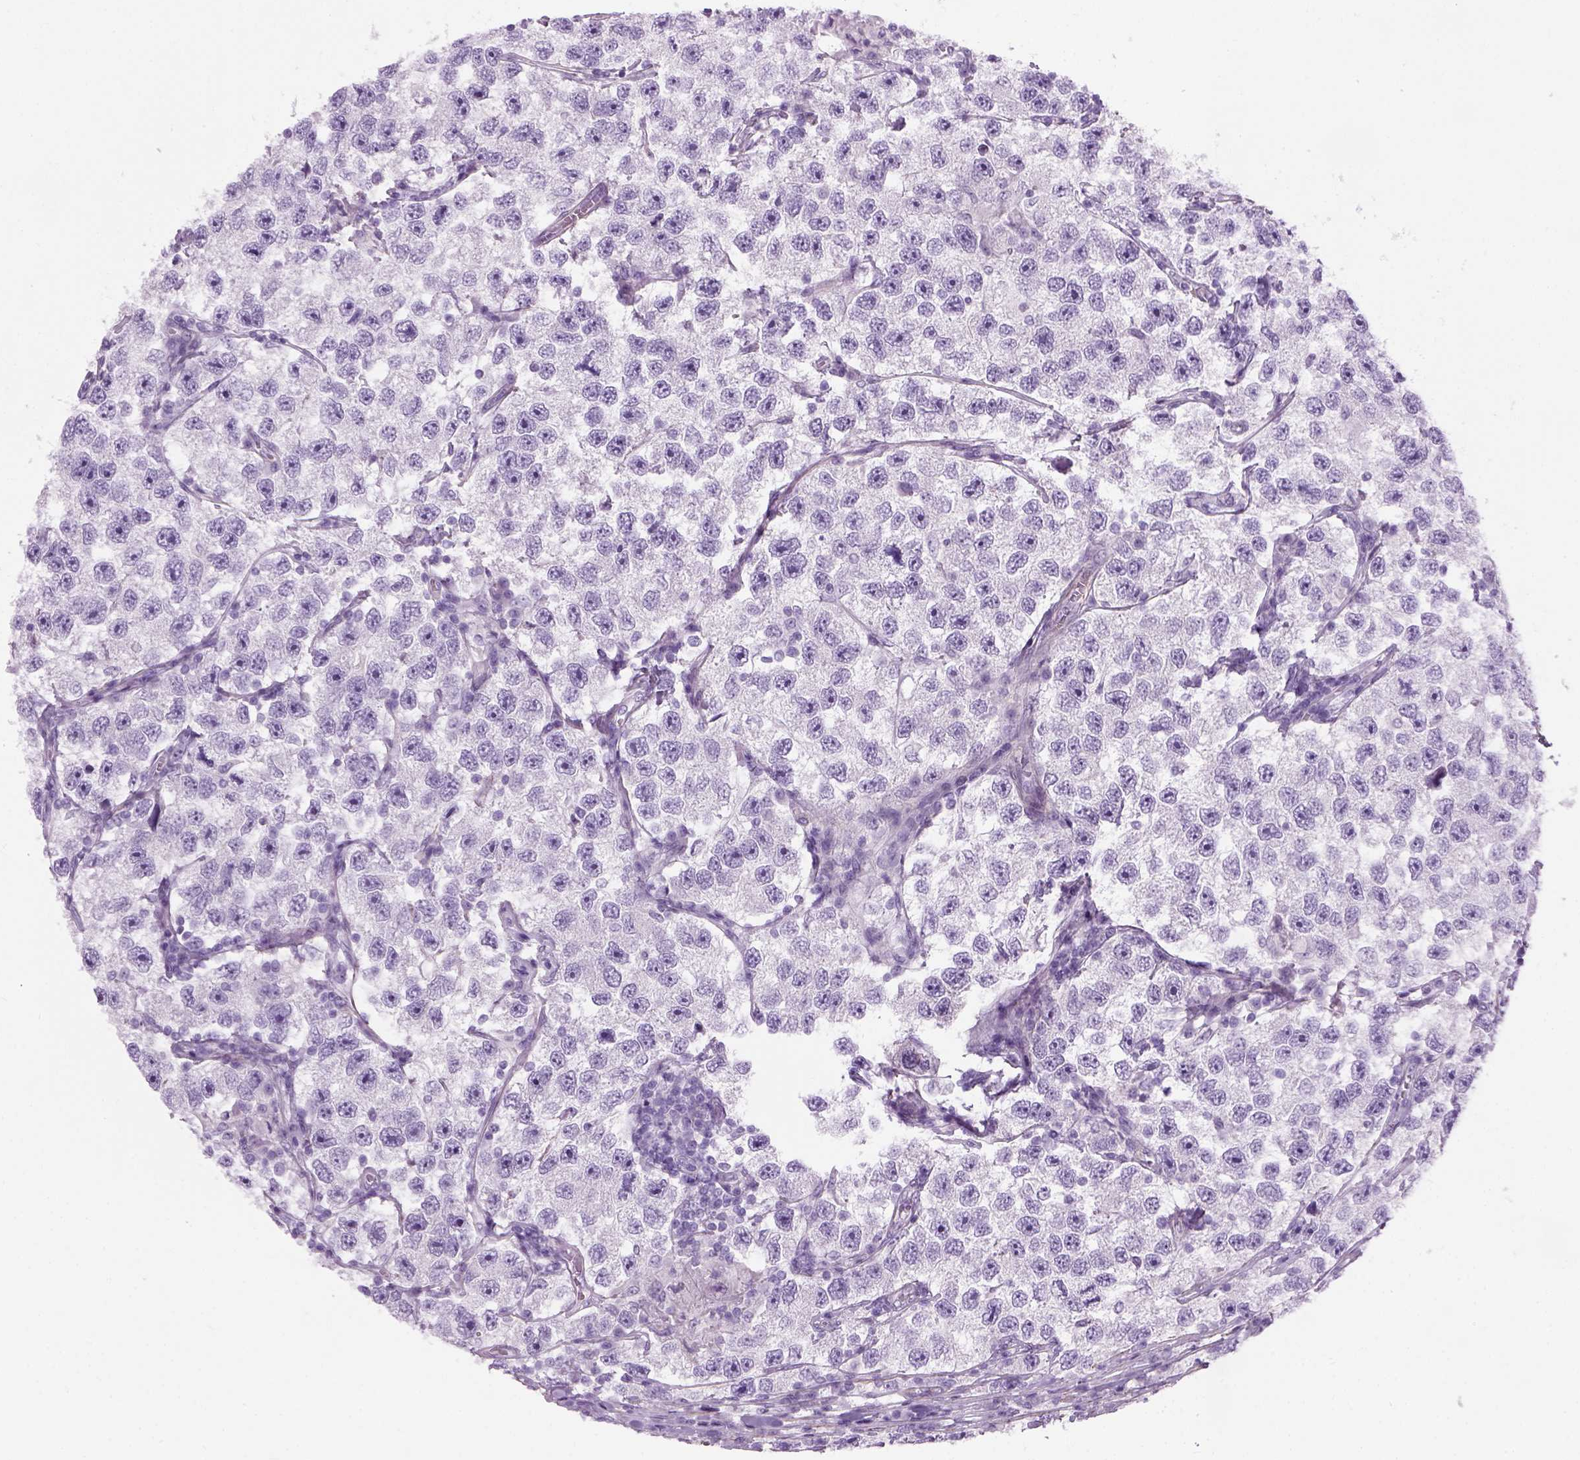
{"staining": {"intensity": "negative", "quantity": "none", "location": "none"}, "tissue": "testis cancer", "cell_type": "Tumor cells", "image_type": "cancer", "snomed": [{"axis": "morphology", "description": "Seminoma, NOS"}, {"axis": "topography", "description": "Testis"}], "caption": "This is an immunohistochemistry (IHC) image of human testis cancer (seminoma). There is no positivity in tumor cells.", "gene": "FAM161A", "patient": {"sex": "male", "age": 26}}